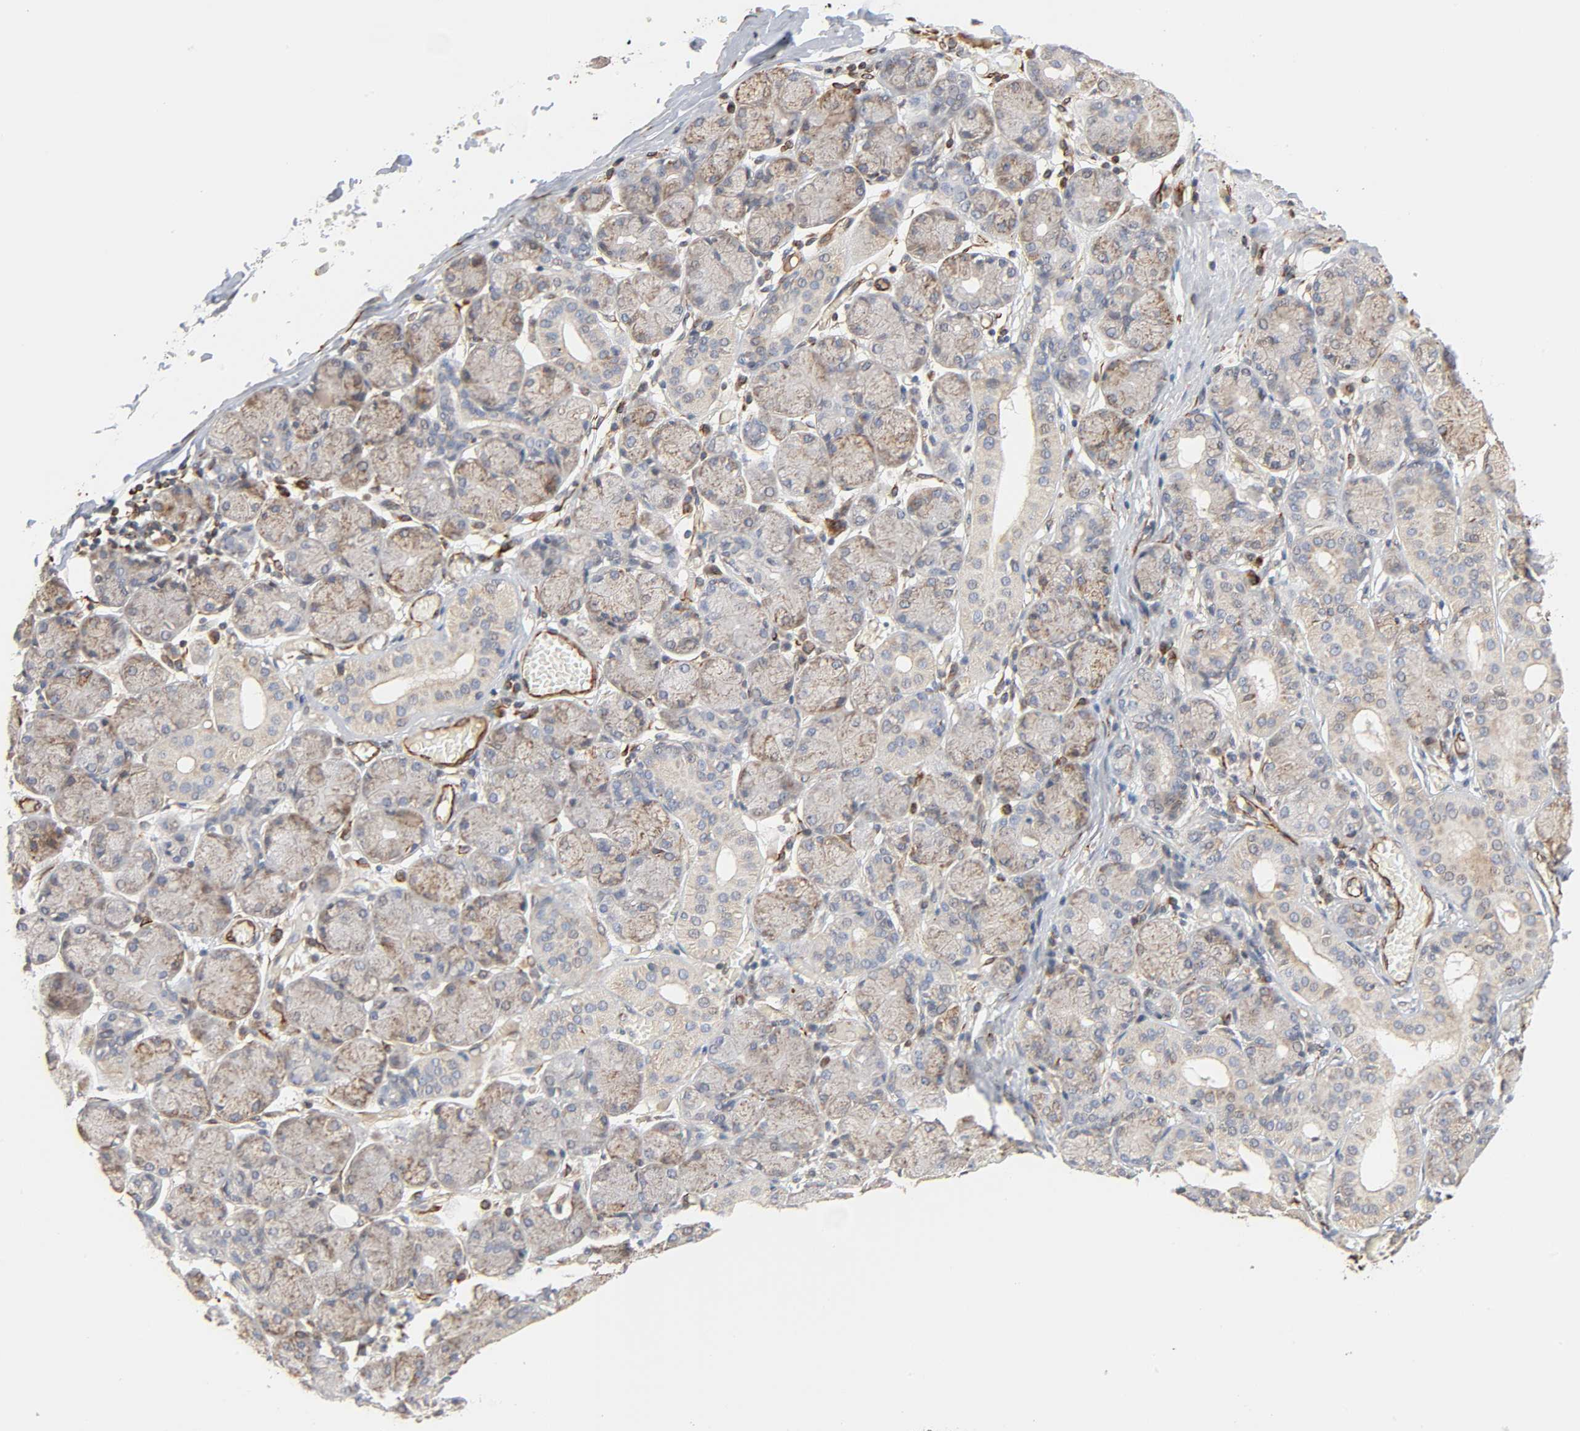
{"staining": {"intensity": "weak", "quantity": "25%-75%", "location": "cytoplasmic/membranous"}, "tissue": "salivary gland", "cell_type": "Glandular cells", "image_type": "normal", "snomed": [{"axis": "morphology", "description": "Normal tissue, NOS"}, {"axis": "topography", "description": "Salivary gland"}], "caption": "The micrograph exhibits immunohistochemical staining of normal salivary gland. There is weak cytoplasmic/membranous expression is appreciated in approximately 25%-75% of glandular cells.", "gene": "REEP5", "patient": {"sex": "female", "age": 24}}